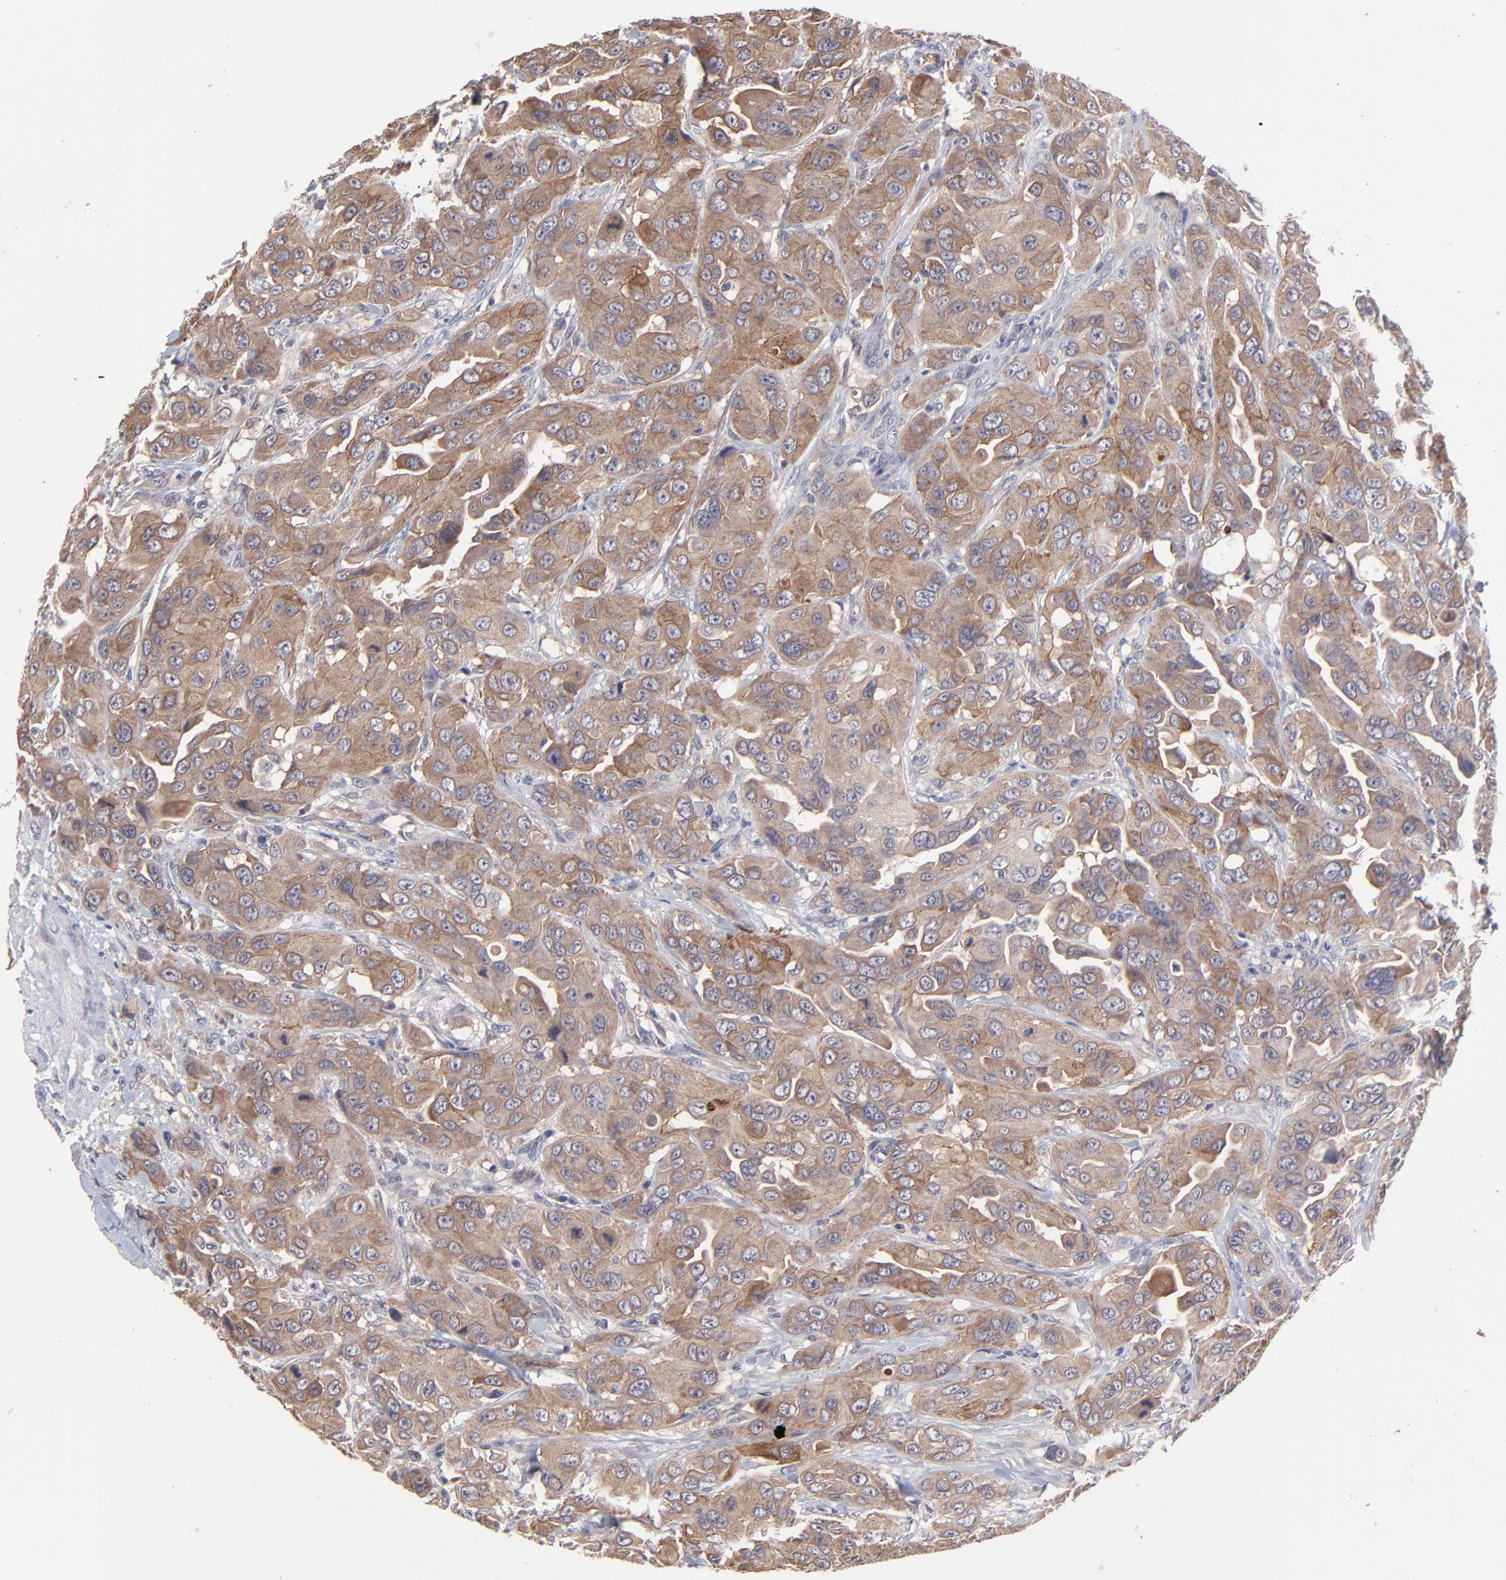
{"staining": {"intensity": "moderate", "quantity": ">75%", "location": "cytoplasmic/membranous"}, "tissue": "urothelial cancer", "cell_type": "Tumor cells", "image_type": "cancer", "snomed": [{"axis": "morphology", "description": "Urothelial carcinoma, High grade"}, {"axis": "topography", "description": "Urinary bladder"}], "caption": "The photomicrograph shows staining of high-grade urothelial carcinoma, revealing moderate cytoplasmic/membranous protein staining (brown color) within tumor cells.", "gene": "ZNF780B", "patient": {"sex": "male", "age": 73}}